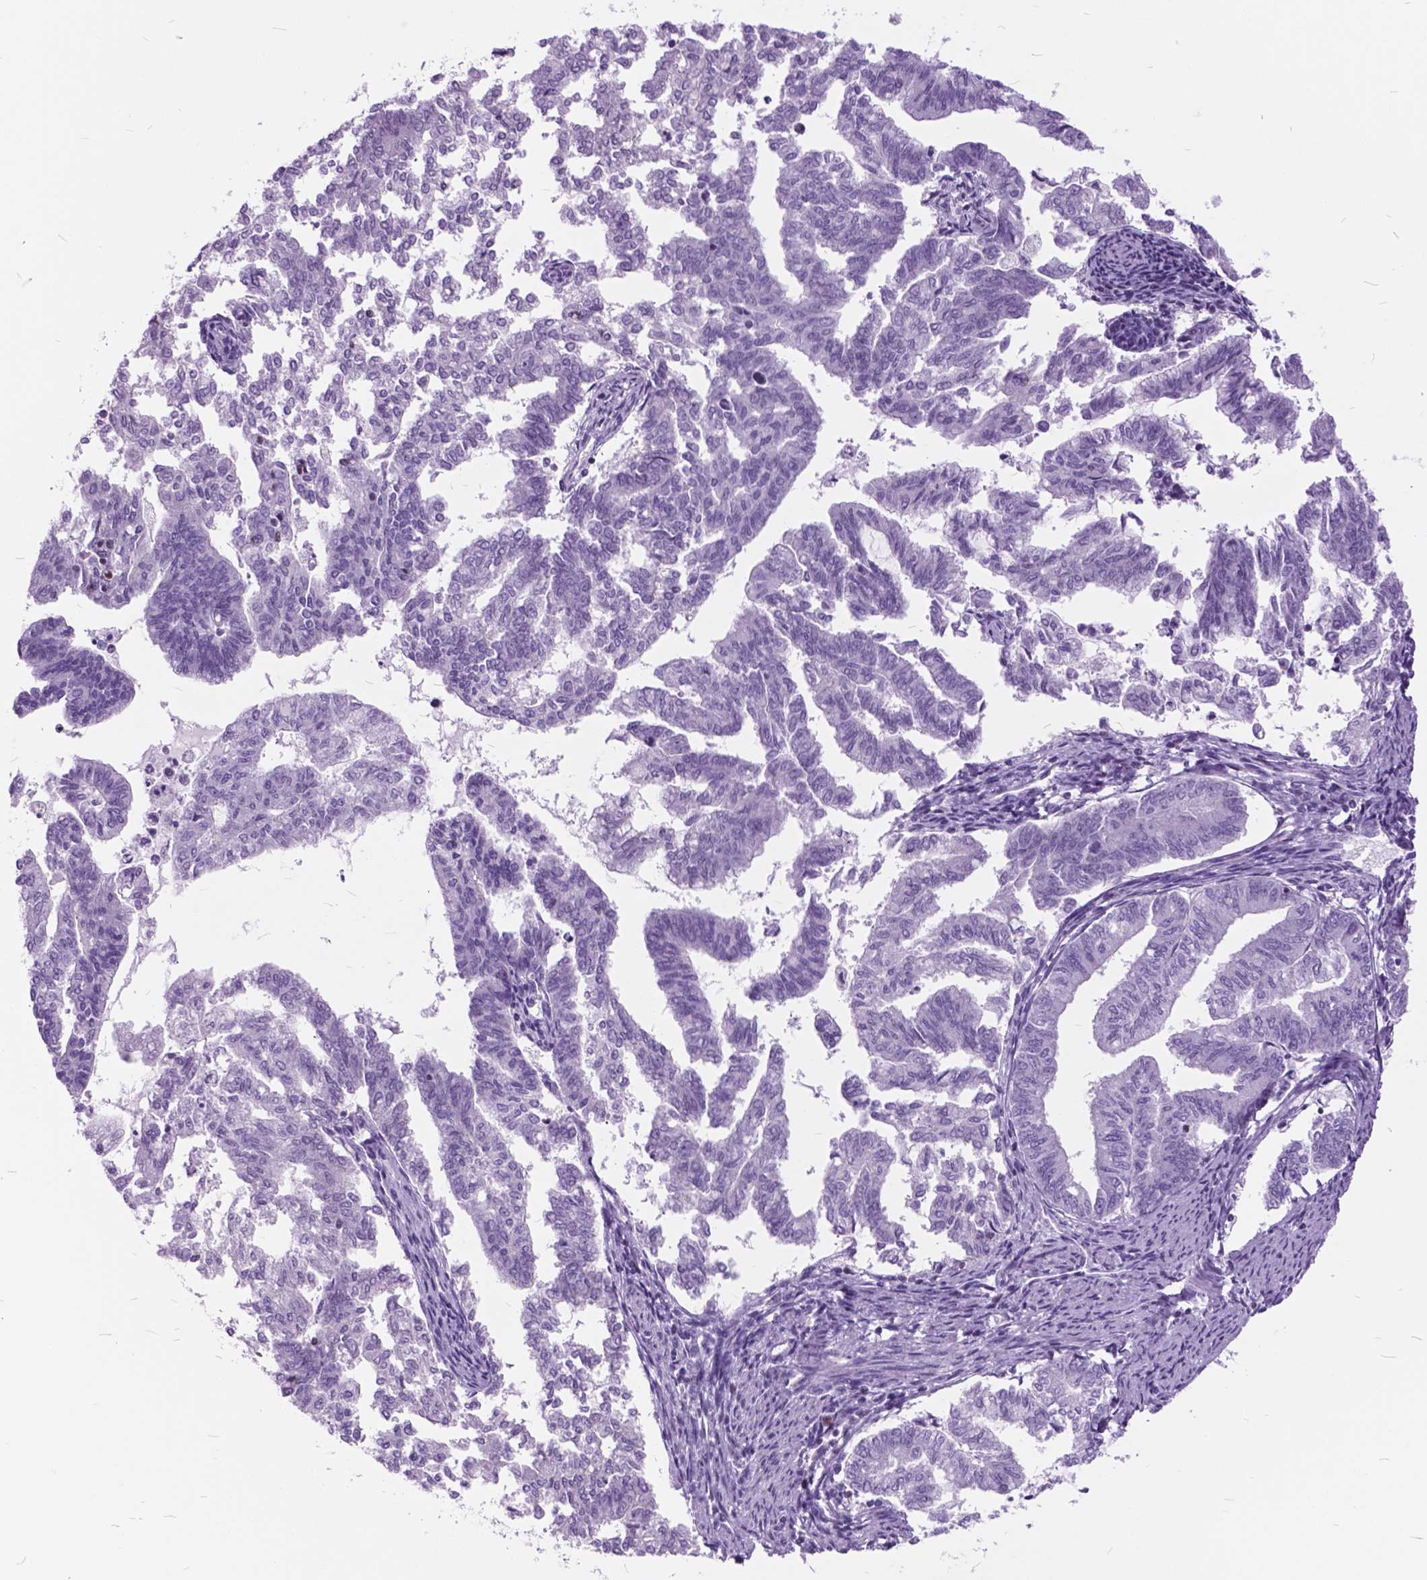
{"staining": {"intensity": "negative", "quantity": "none", "location": "none"}, "tissue": "endometrial cancer", "cell_type": "Tumor cells", "image_type": "cancer", "snomed": [{"axis": "morphology", "description": "Adenocarcinoma, NOS"}, {"axis": "topography", "description": "Endometrium"}], "caption": "Histopathology image shows no significant protein staining in tumor cells of endometrial cancer. (DAB (3,3'-diaminobenzidine) immunohistochemistry, high magnification).", "gene": "SP140", "patient": {"sex": "female", "age": 79}}